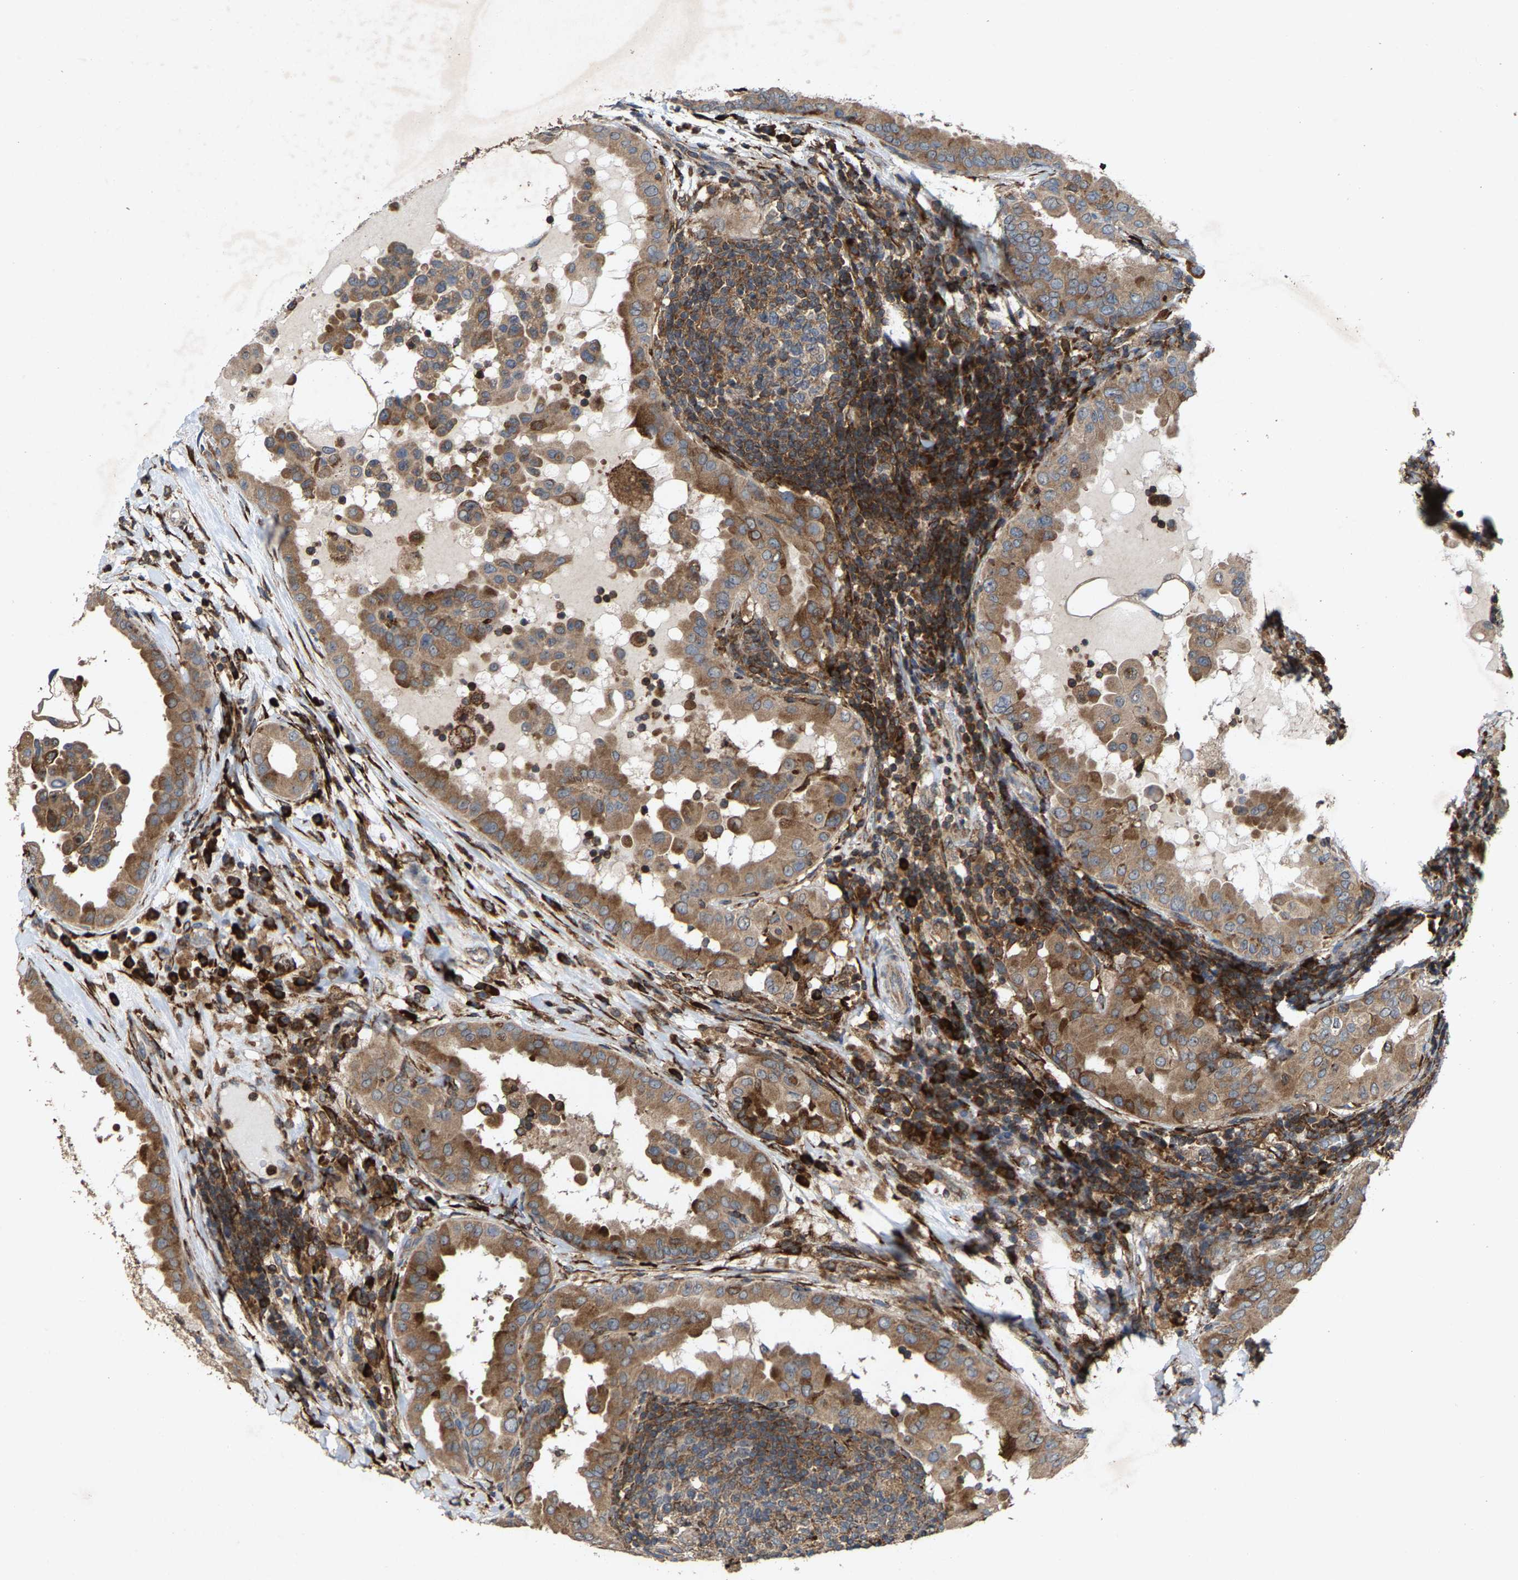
{"staining": {"intensity": "strong", "quantity": ">75%", "location": "cytoplasmic/membranous"}, "tissue": "thyroid cancer", "cell_type": "Tumor cells", "image_type": "cancer", "snomed": [{"axis": "morphology", "description": "Papillary adenocarcinoma, NOS"}, {"axis": "topography", "description": "Thyroid gland"}], "caption": "Immunohistochemistry (IHC) (DAB (3,3'-diaminobenzidine)) staining of human papillary adenocarcinoma (thyroid) shows strong cytoplasmic/membranous protein positivity in approximately >75% of tumor cells.", "gene": "FGD3", "patient": {"sex": "male", "age": 33}}